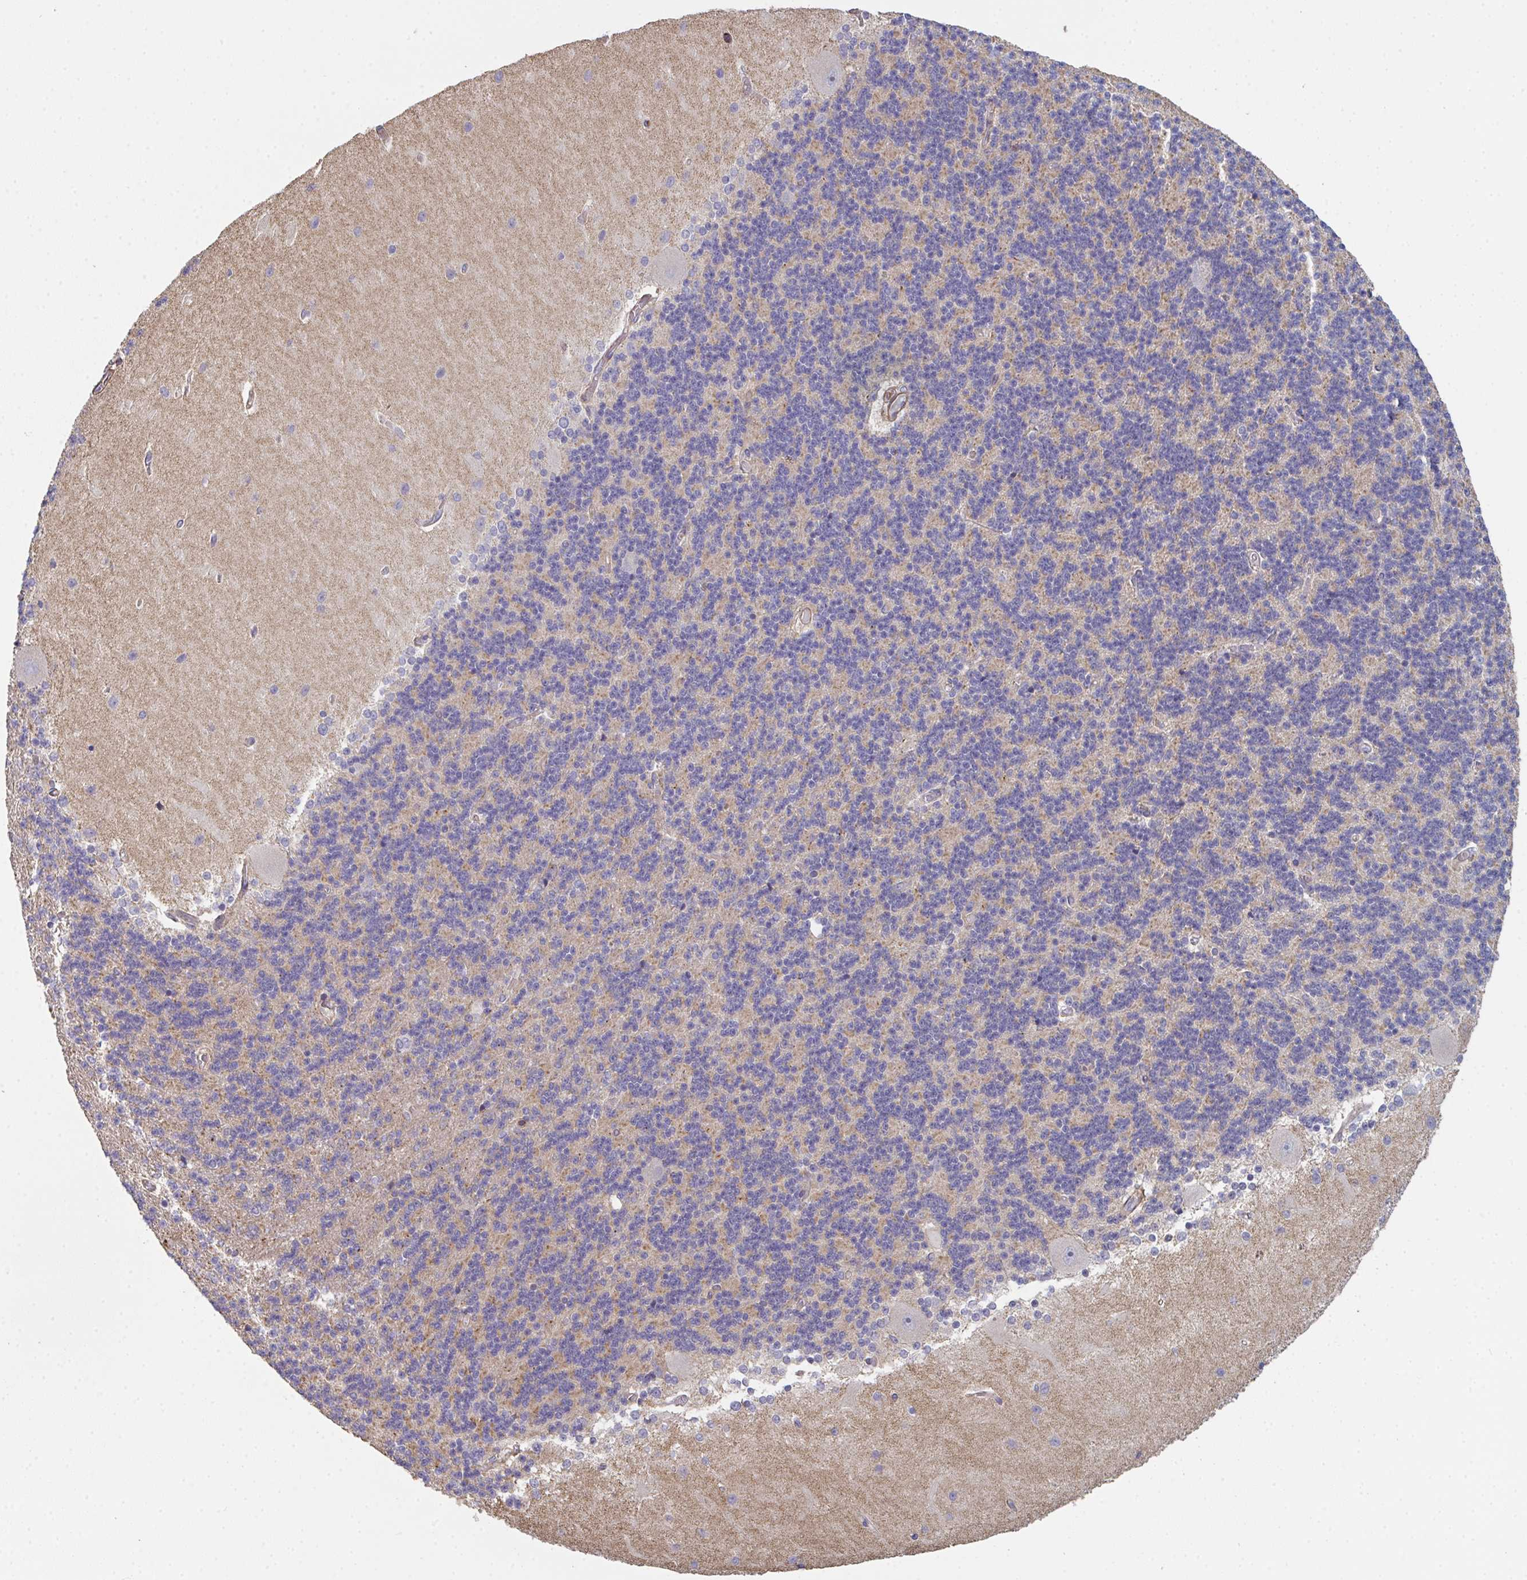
{"staining": {"intensity": "negative", "quantity": "none", "location": "none"}, "tissue": "cerebellum", "cell_type": "Cells in granular layer", "image_type": "normal", "snomed": [{"axis": "morphology", "description": "Normal tissue, NOS"}, {"axis": "topography", "description": "Cerebellum"}], "caption": "IHC histopathology image of benign cerebellum: human cerebellum stained with DAB (3,3'-diaminobenzidine) displays no significant protein expression in cells in granular layer.", "gene": "FZD2", "patient": {"sex": "female", "age": 54}}